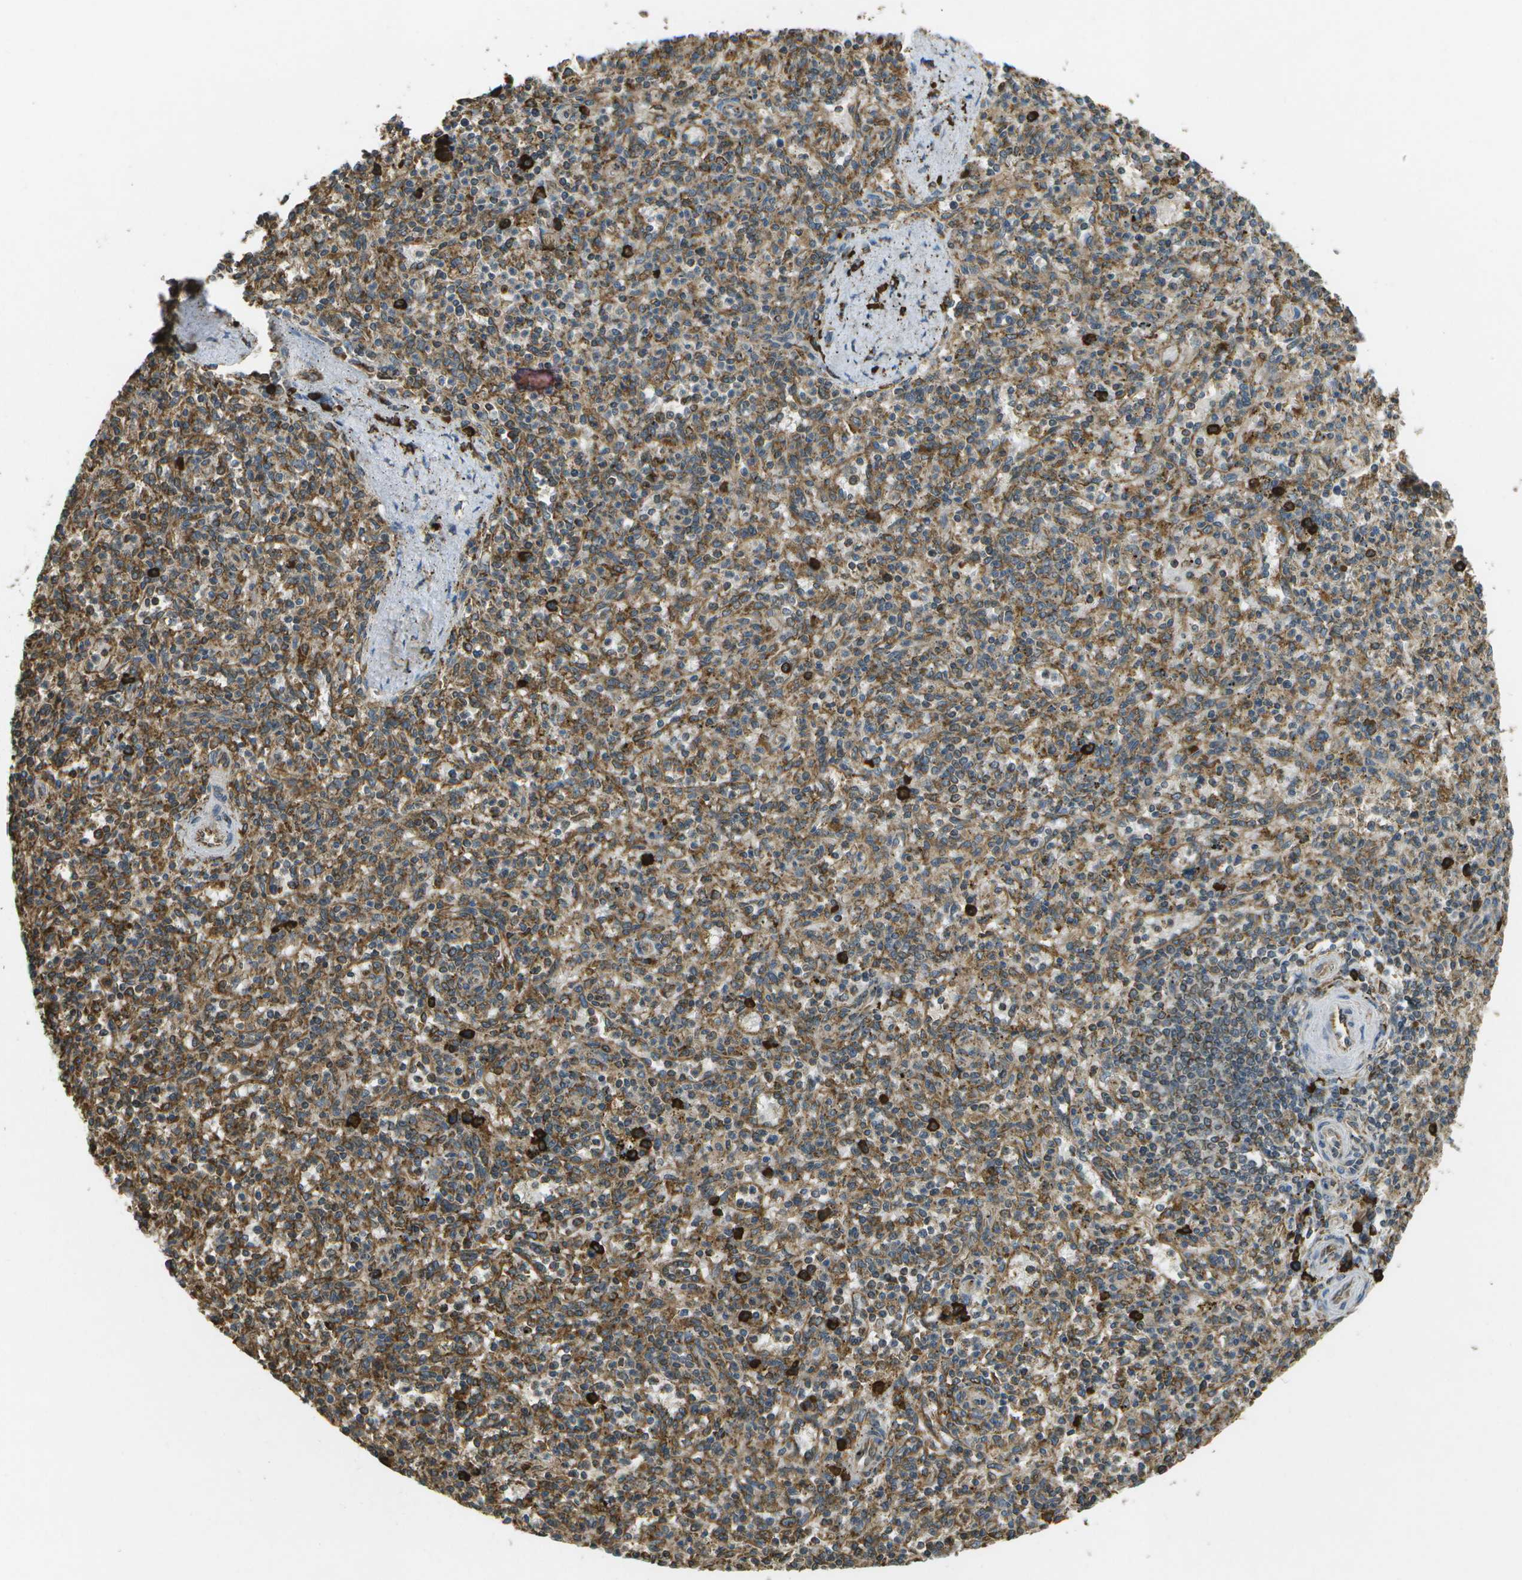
{"staining": {"intensity": "moderate", "quantity": ">75%", "location": "cytoplasmic/membranous"}, "tissue": "spleen", "cell_type": "Cells in red pulp", "image_type": "normal", "snomed": [{"axis": "morphology", "description": "Normal tissue, NOS"}, {"axis": "topography", "description": "Spleen"}], "caption": "Immunohistochemical staining of benign spleen reveals medium levels of moderate cytoplasmic/membranous positivity in about >75% of cells in red pulp. The protein of interest is shown in brown color, while the nuclei are stained blue.", "gene": "PDIA4", "patient": {"sex": "male", "age": 72}}